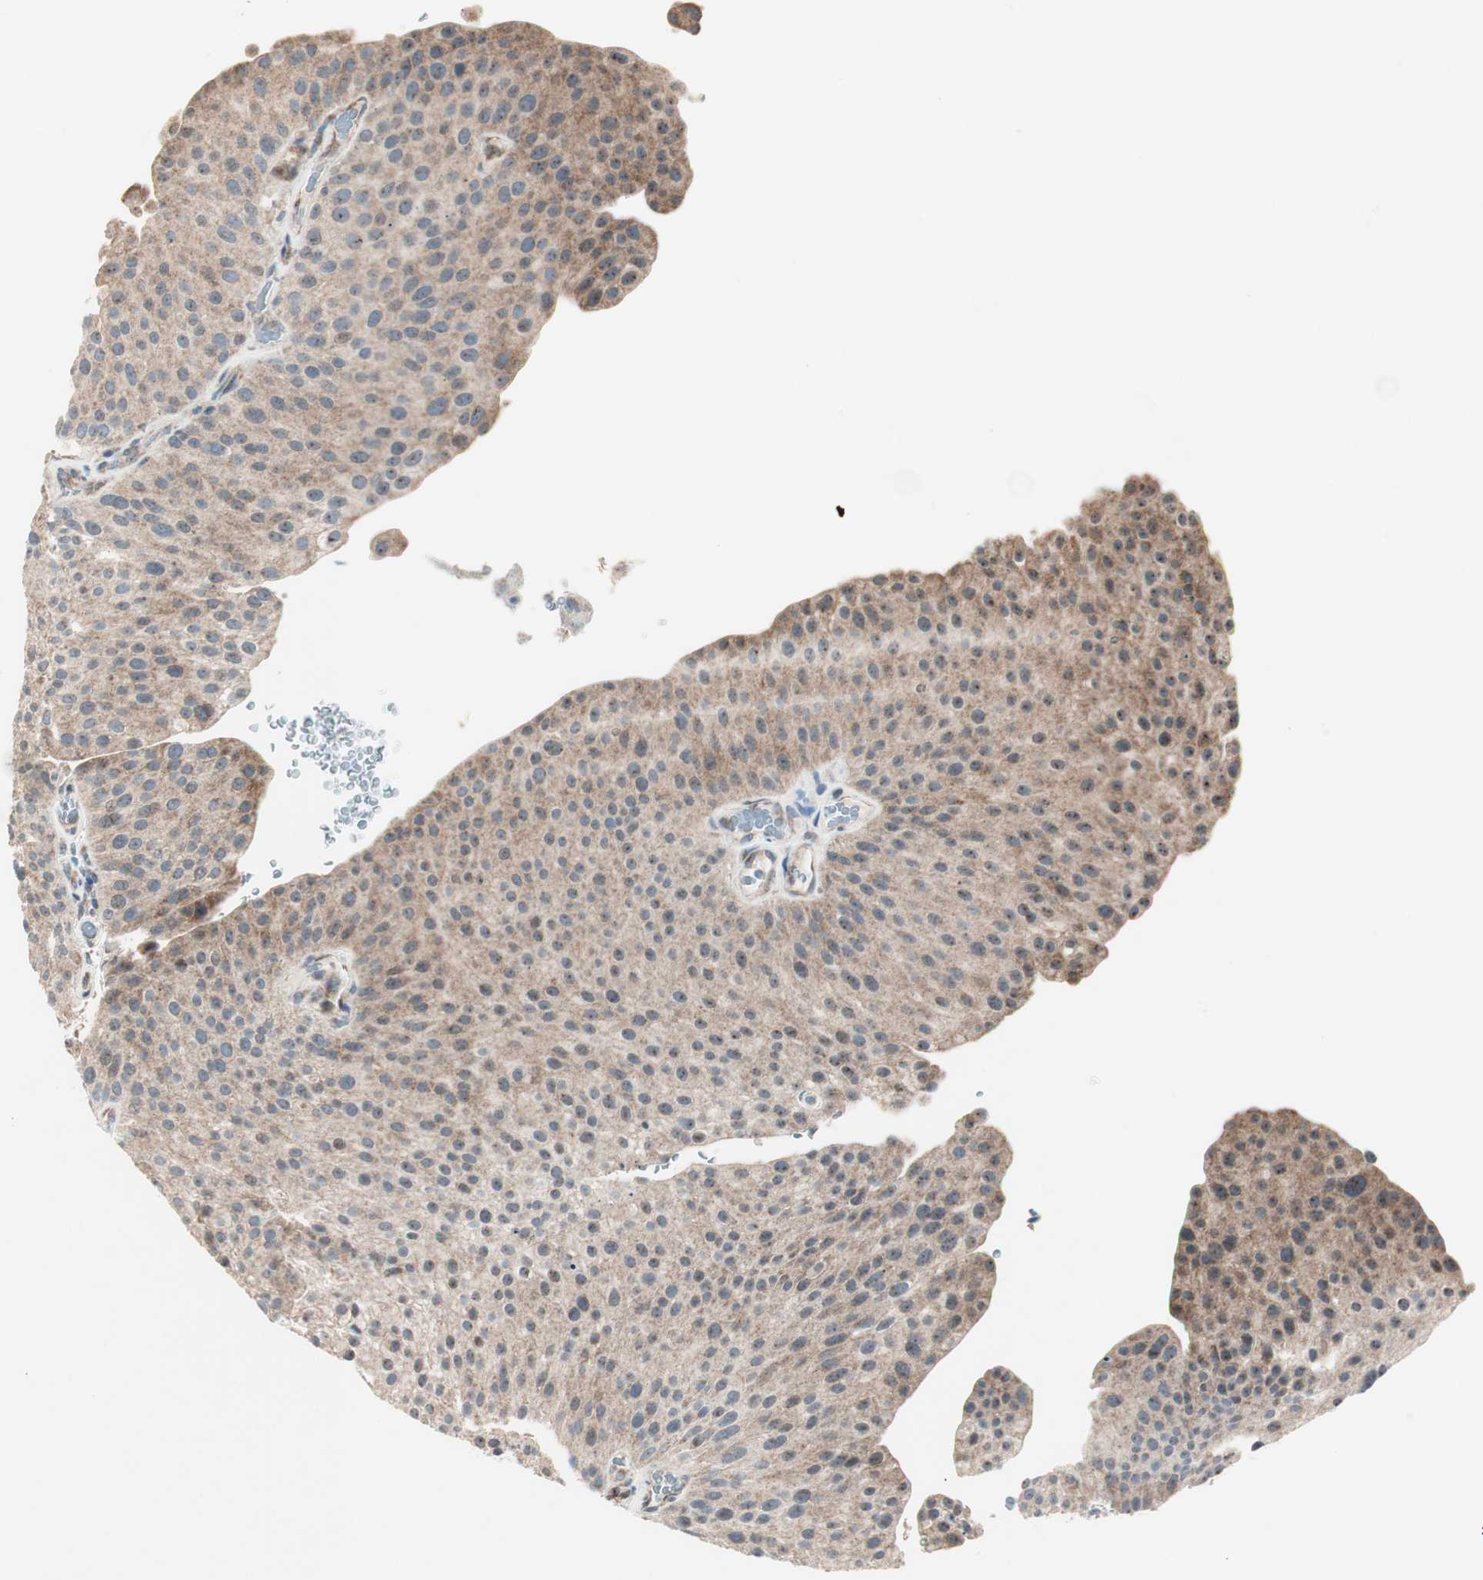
{"staining": {"intensity": "moderate", "quantity": ">75%", "location": "cytoplasmic/membranous"}, "tissue": "urothelial cancer", "cell_type": "Tumor cells", "image_type": "cancer", "snomed": [{"axis": "morphology", "description": "Urothelial carcinoma, Low grade"}, {"axis": "topography", "description": "Smooth muscle"}, {"axis": "topography", "description": "Urinary bladder"}], "caption": "Brown immunohistochemical staining in urothelial cancer demonstrates moderate cytoplasmic/membranous expression in approximately >75% of tumor cells. The staining is performed using DAB (3,3'-diaminobenzidine) brown chromogen to label protein expression. The nuclei are counter-stained blue using hematoxylin.", "gene": "CCL14", "patient": {"sex": "male", "age": 60}}